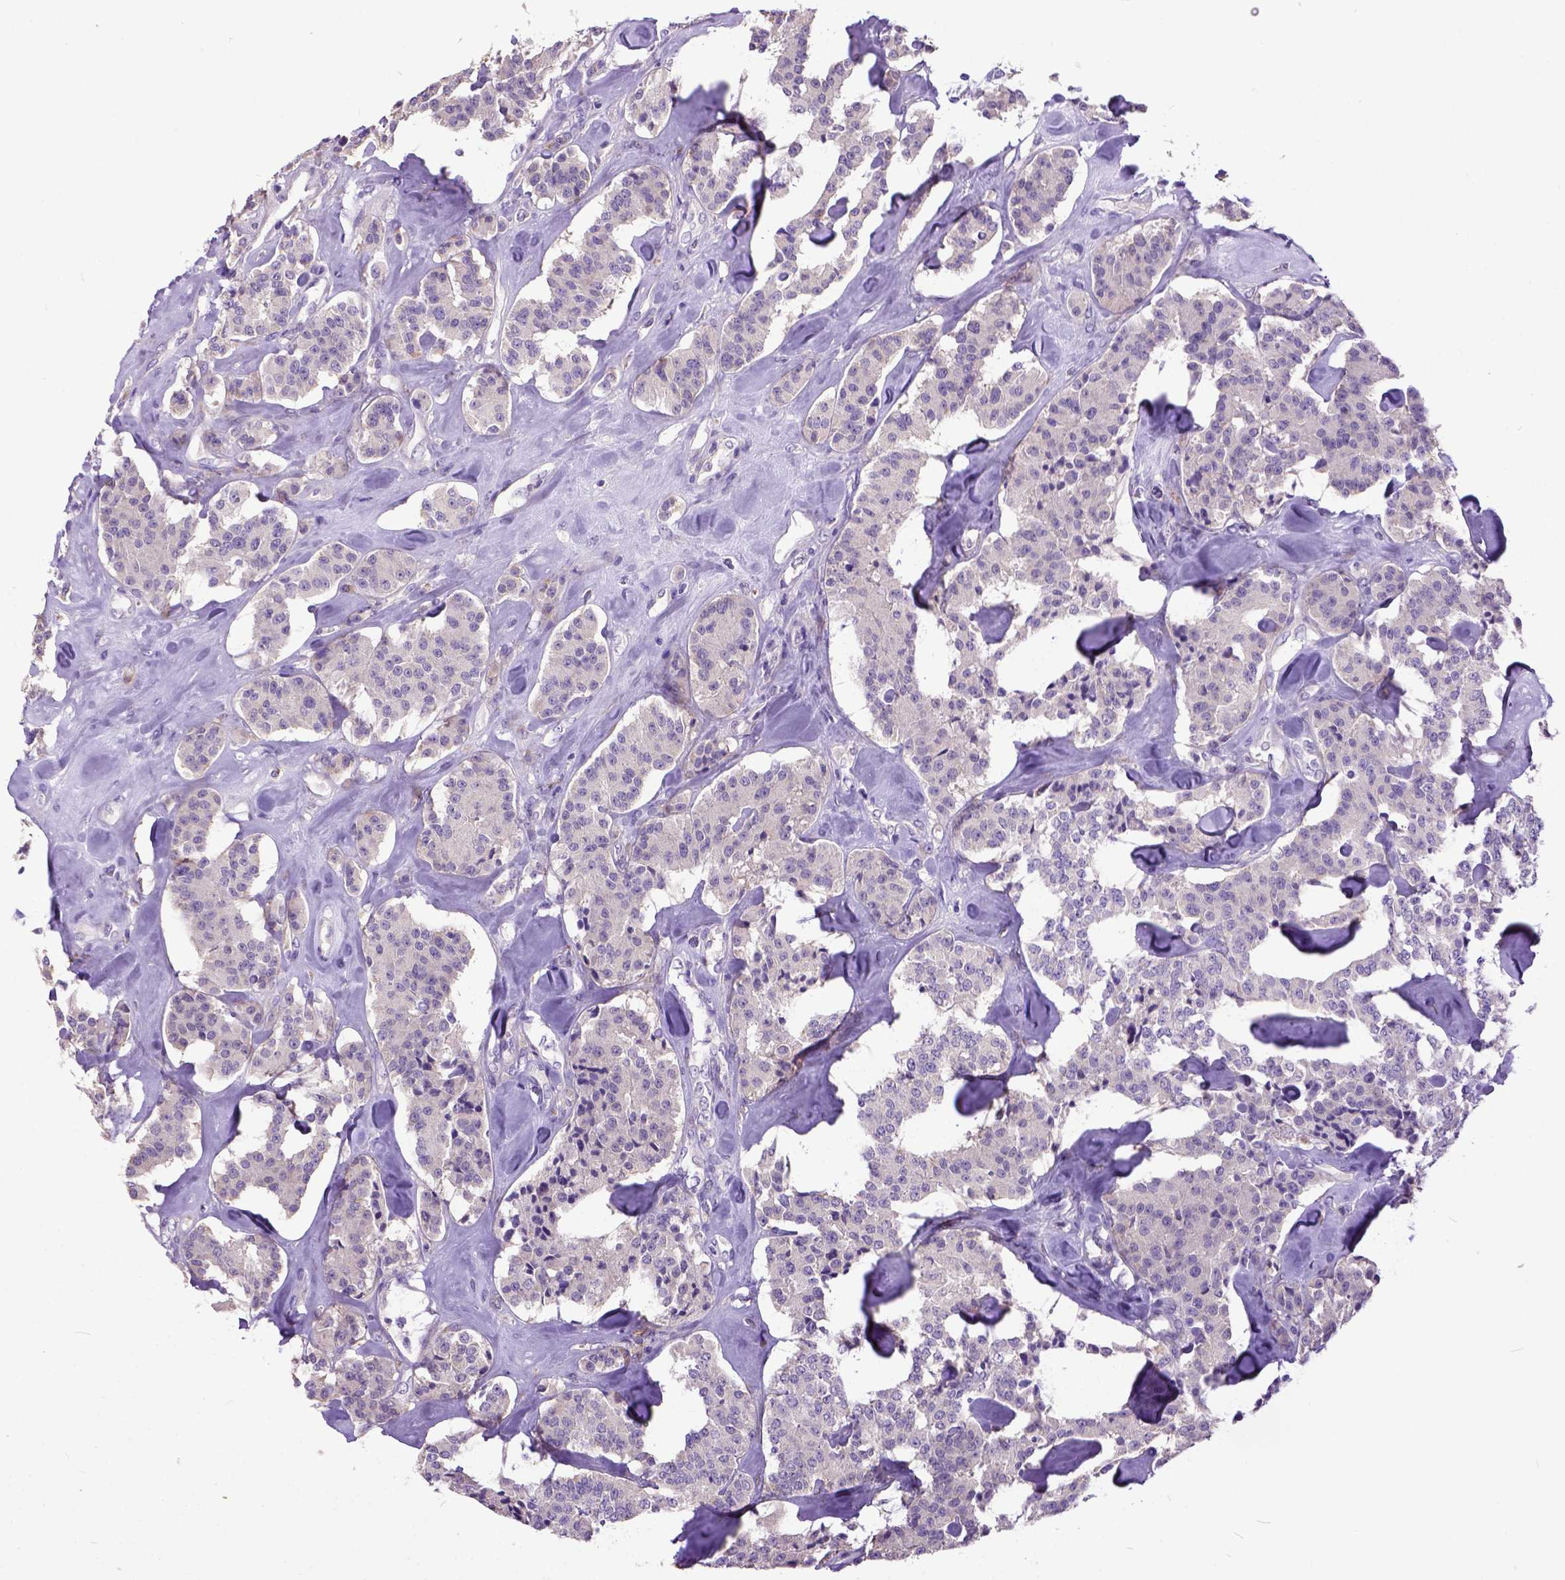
{"staining": {"intensity": "negative", "quantity": "none", "location": "none"}, "tissue": "carcinoid", "cell_type": "Tumor cells", "image_type": "cancer", "snomed": [{"axis": "morphology", "description": "Carcinoid, malignant, NOS"}, {"axis": "topography", "description": "Pancreas"}], "caption": "Immunohistochemistry of carcinoid reveals no staining in tumor cells.", "gene": "NEK5", "patient": {"sex": "male", "age": 41}}